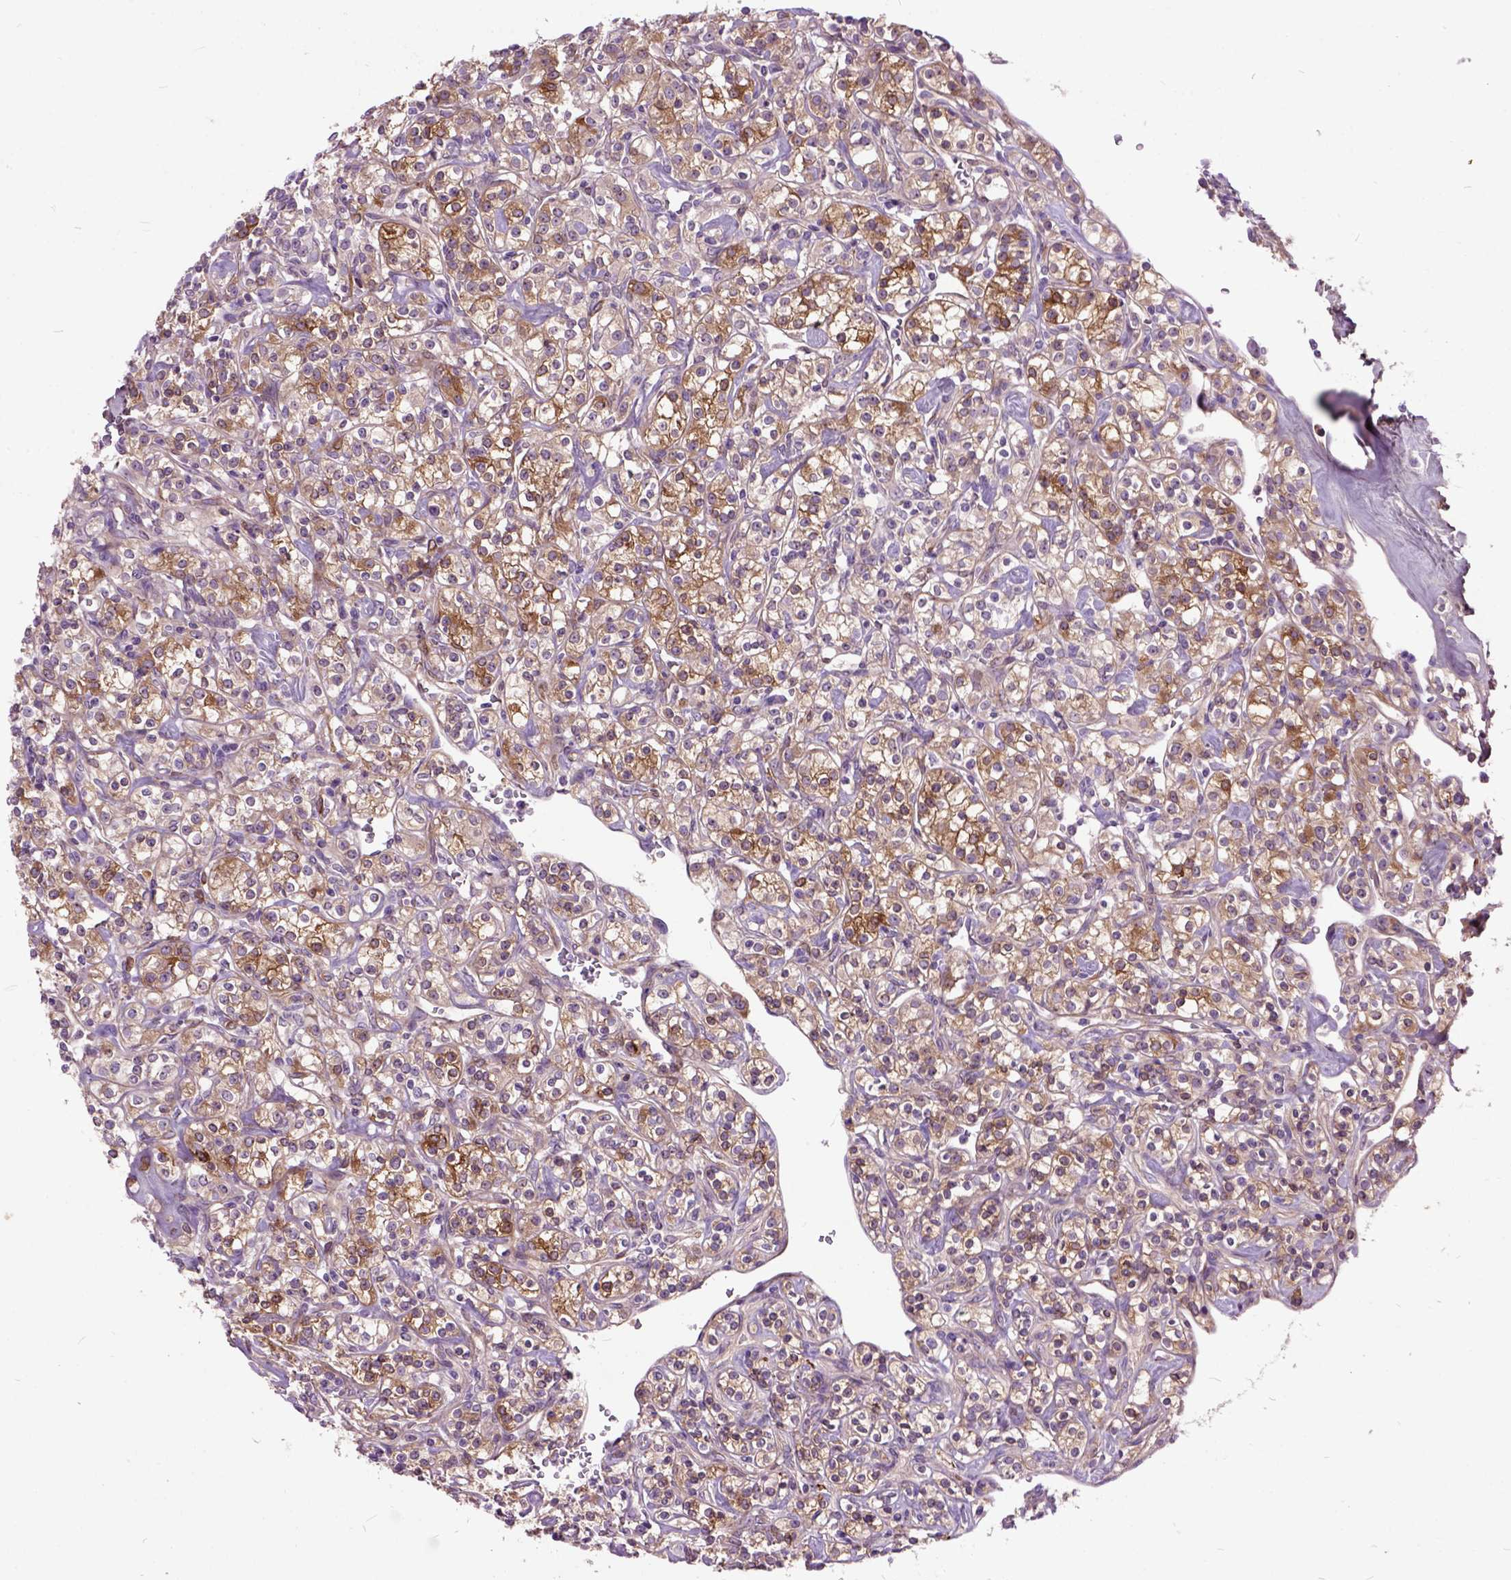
{"staining": {"intensity": "strong", "quantity": ">75%", "location": "cytoplasmic/membranous"}, "tissue": "renal cancer", "cell_type": "Tumor cells", "image_type": "cancer", "snomed": [{"axis": "morphology", "description": "Adenocarcinoma, NOS"}, {"axis": "topography", "description": "Kidney"}], "caption": "Renal adenocarcinoma was stained to show a protein in brown. There is high levels of strong cytoplasmic/membranous positivity in approximately >75% of tumor cells.", "gene": "MAPT", "patient": {"sex": "male", "age": 77}}